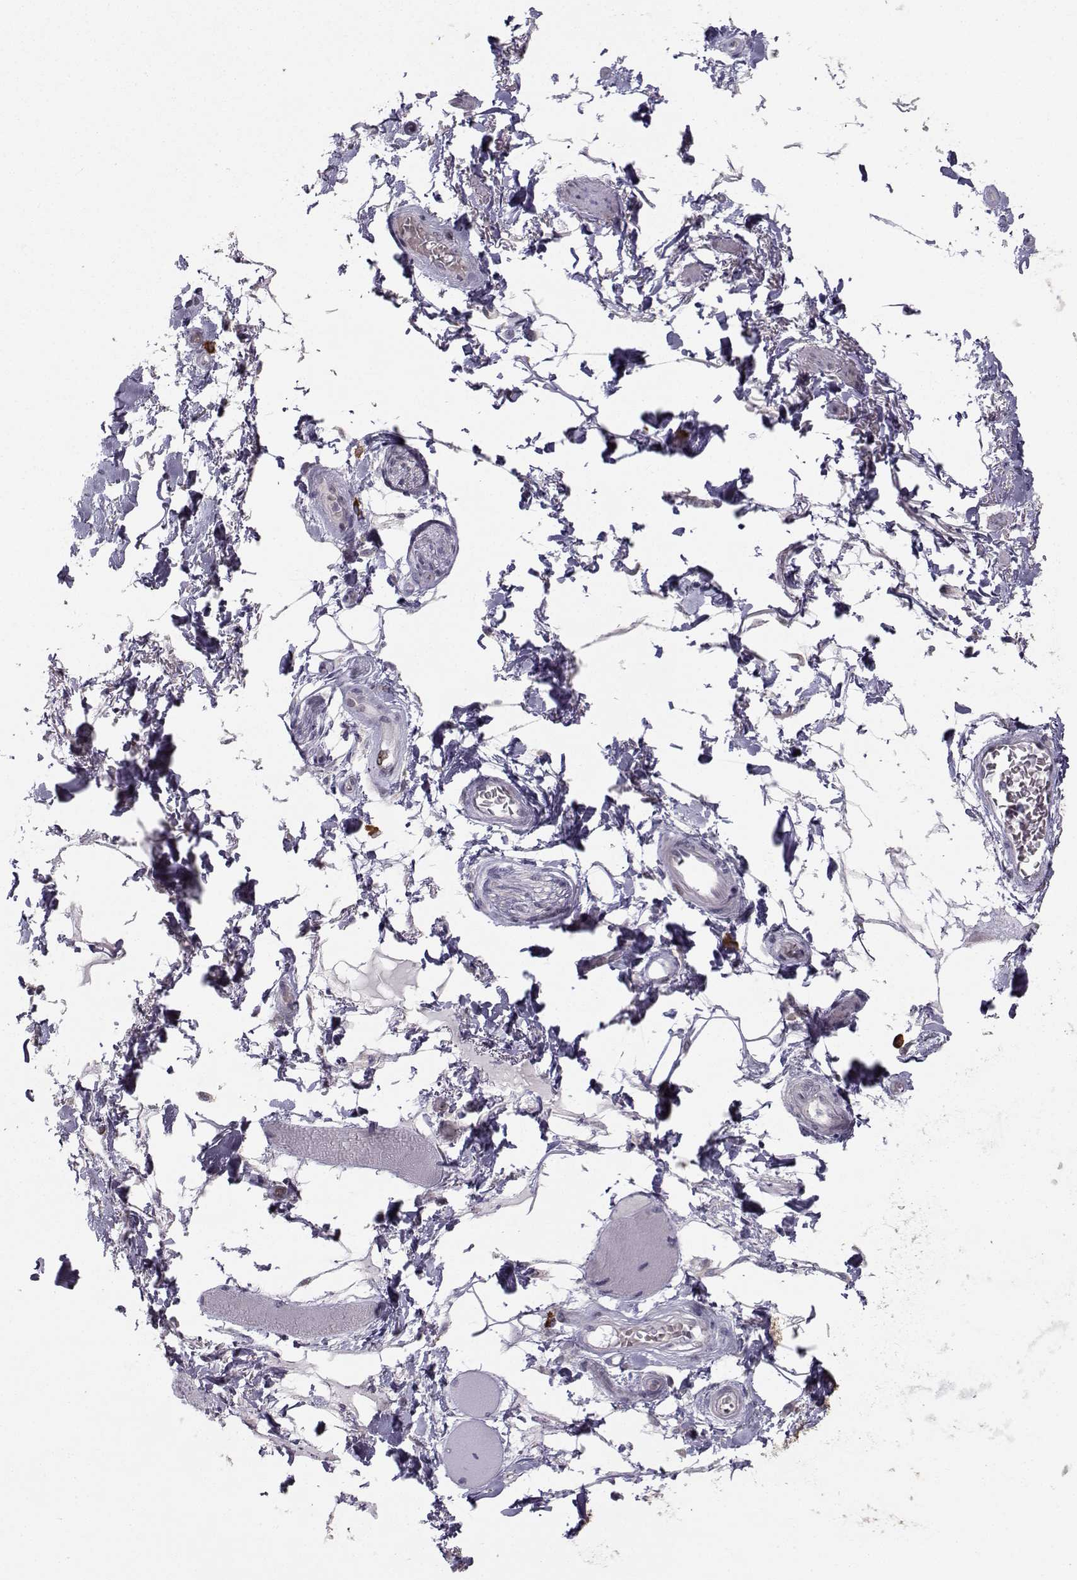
{"staining": {"intensity": "negative", "quantity": "none", "location": "none"}, "tissue": "soft tissue", "cell_type": "Fibroblasts", "image_type": "normal", "snomed": [{"axis": "morphology", "description": "Normal tissue, NOS"}, {"axis": "topography", "description": "Skeletal muscle"}, {"axis": "topography", "description": "Anal"}, {"axis": "topography", "description": "Peripheral nerve tissue"}], "caption": "DAB immunohistochemical staining of normal soft tissue displays no significant positivity in fibroblasts. (Brightfield microscopy of DAB (3,3'-diaminobenzidine) immunohistochemistry (IHC) at high magnification).", "gene": "LRP8", "patient": {"sex": "male", "age": 53}}